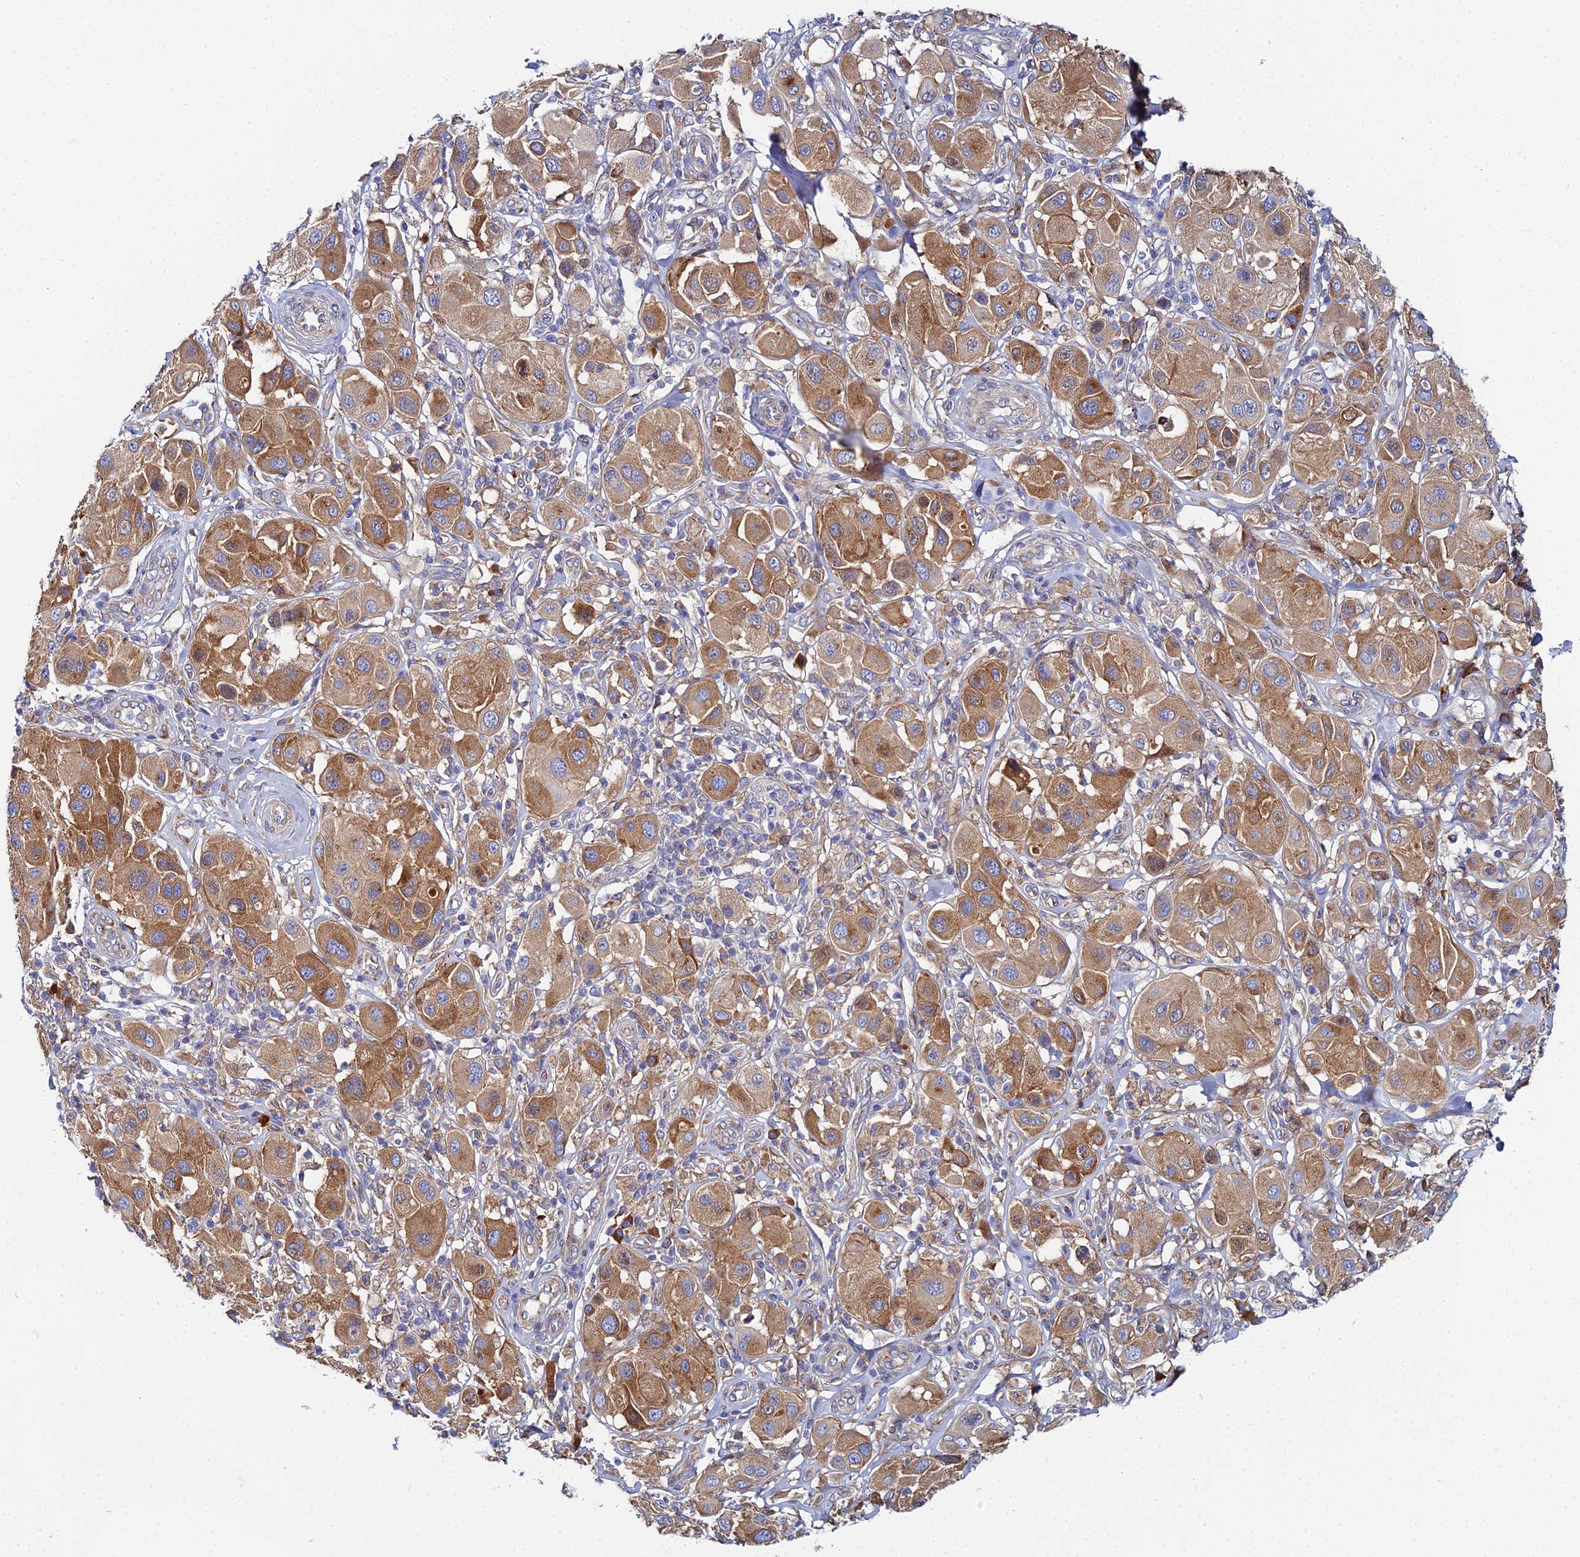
{"staining": {"intensity": "moderate", "quantity": ">75%", "location": "cytoplasmic/membranous"}, "tissue": "melanoma", "cell_type": "Tumor cells", "image_type": "cancer", "snomed": [{"axis": "morphology", "description": "Malignant melanoma, Metastatic site"}, {"axis": "topography", "description": "Skin"}], "caption": "A photomicrograph showing moderate cytoplasmic/membranous staining in about >75% of tumor cells in malignant melanoma (metastatic site), as visualized by brown immunohistochemical staining.", "gene": "CLCN3", "patient": {"sex": "male", "age": 41}}